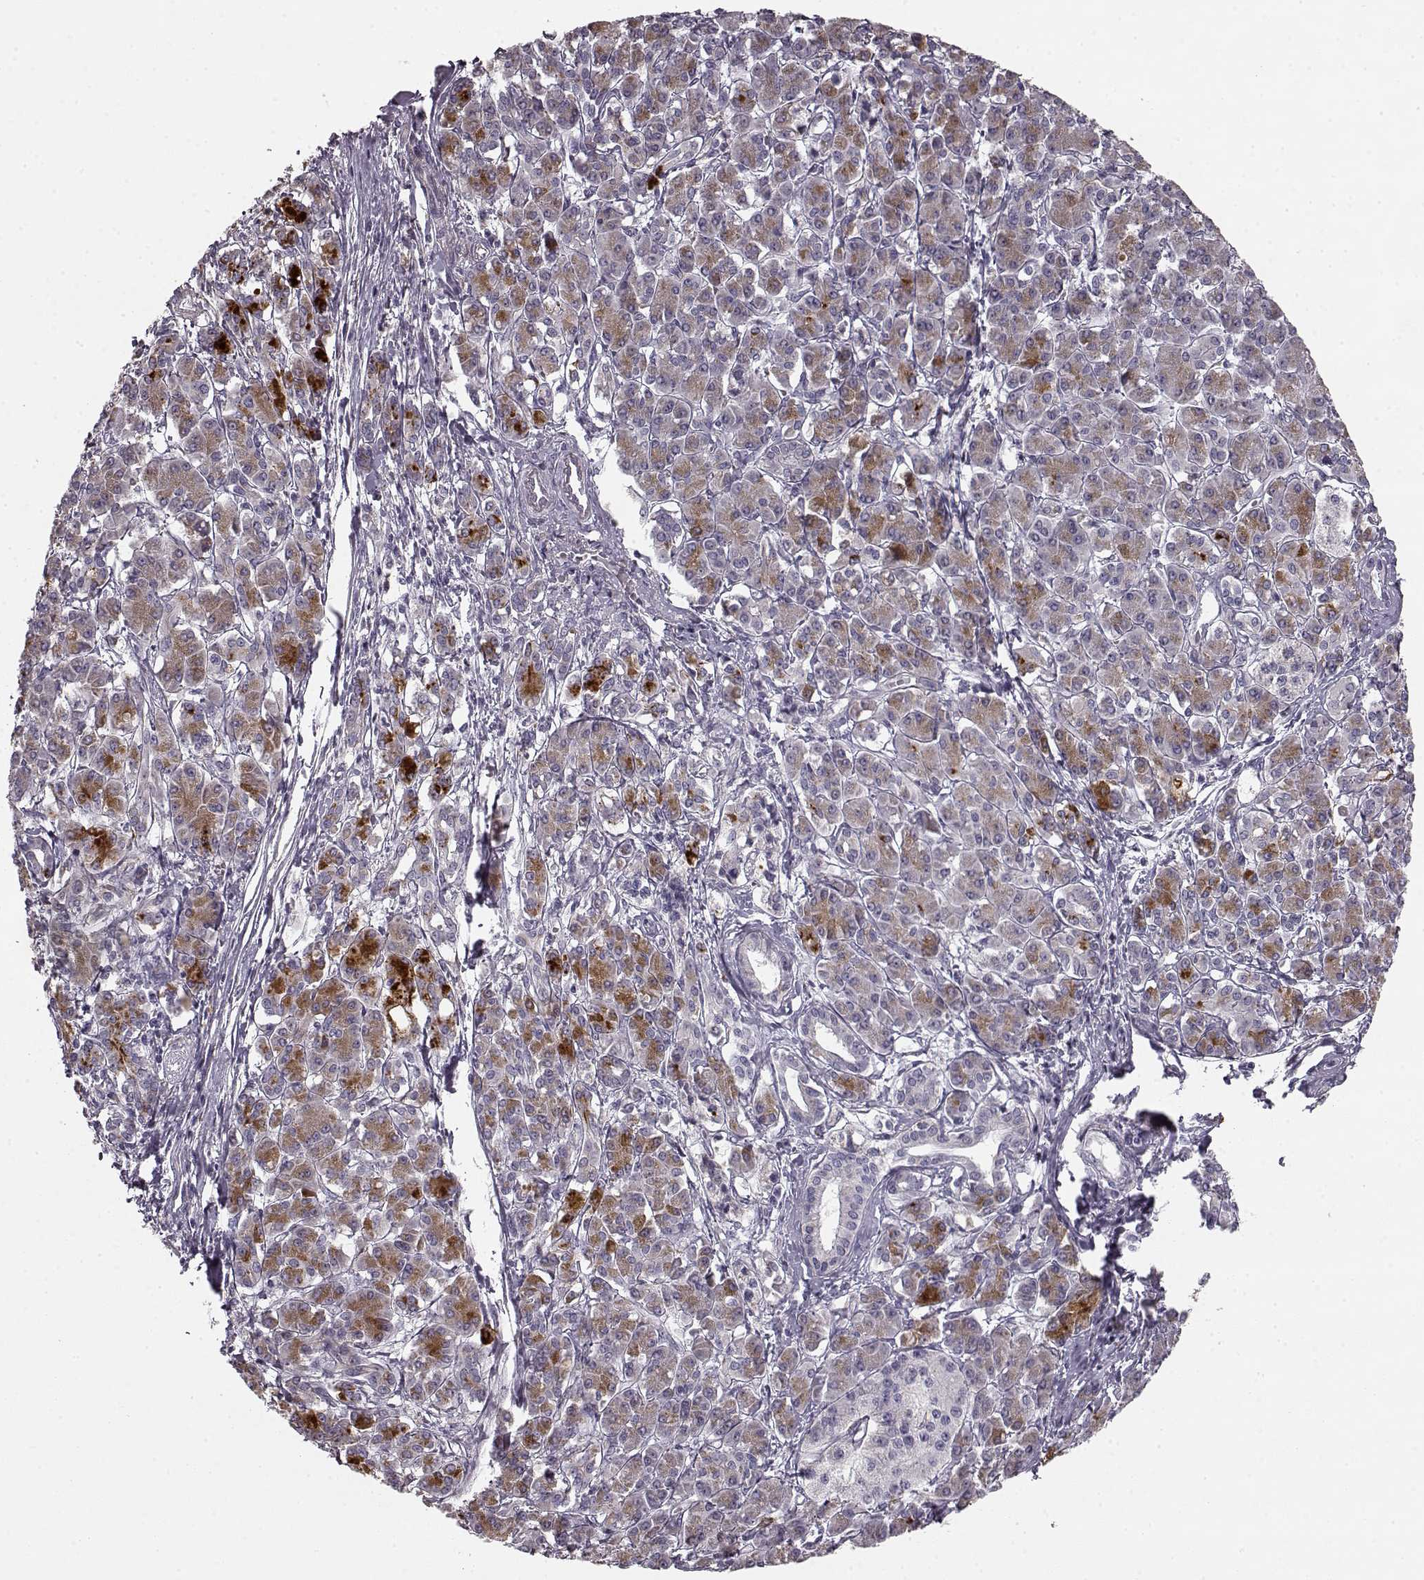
{"staining": {"intensity": "weak", "quantity": "25%-75%", "location": "cytoplasmic/membranous"}, "tissue": "pancreatic cancer", "cell_type": "Tumor cells", "image_type": "cancer", "snomed": [{"axis": "morphology", "description": "Adenocarcinoma, NOS"}, {"axis": "topography", "description": "Pancreas"}], "caption": "Adenocarcinoma (pancreatic) stained for a protein (brown) reveals weak cytoplasmic/membranous positive positivity in approximately 25%-75% of tumor cells.", "gene": "HMMR", "patient": {"sex": "female", "age": 68}}